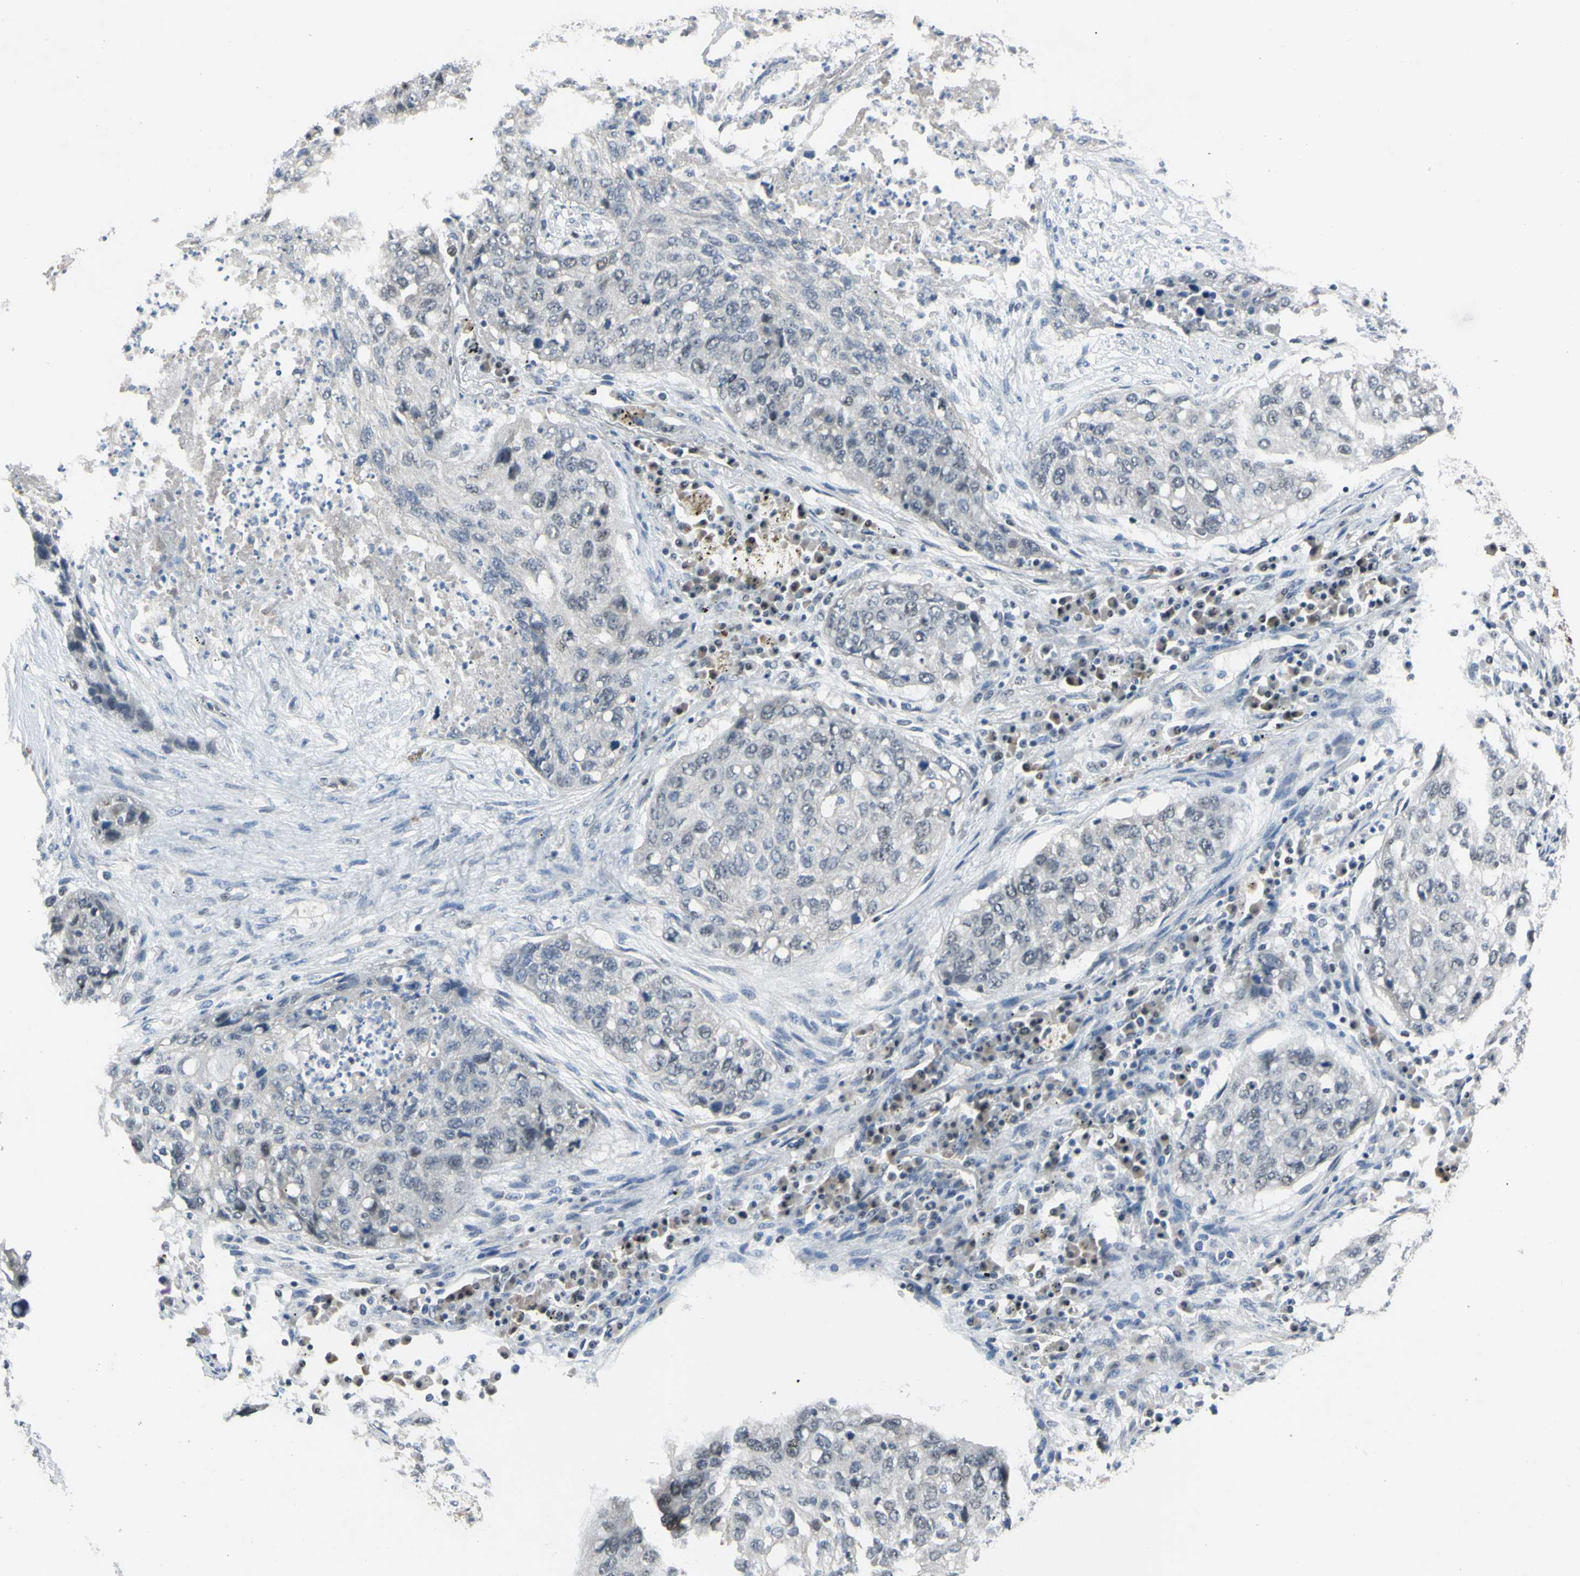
{"staining": {"intensity": "negative", "quantity": "none", "location": "none"}, "tissue": "lung cancer", "cell_type": "Tumor cells", "image_type": "cancer", "snomed": [{"axis": "morphology", "description": "Squamous cell carcinoma, NOS"}, {"axis": "topography", "description": "Lung"}], "caption": "Immunohistochemistry image of lung squamous cell carcinoma stained for a protein (brown), which exhibits no expression in tumor cells. (Stains: DAB (3,3'-diaminobenzidine) immunohistochemistry with hematoxylin counter stain, Microscopy: brightfield microscopy at high magnification).", "gene": "LHX9", "patient": {"sex": "female", "age": 63}}